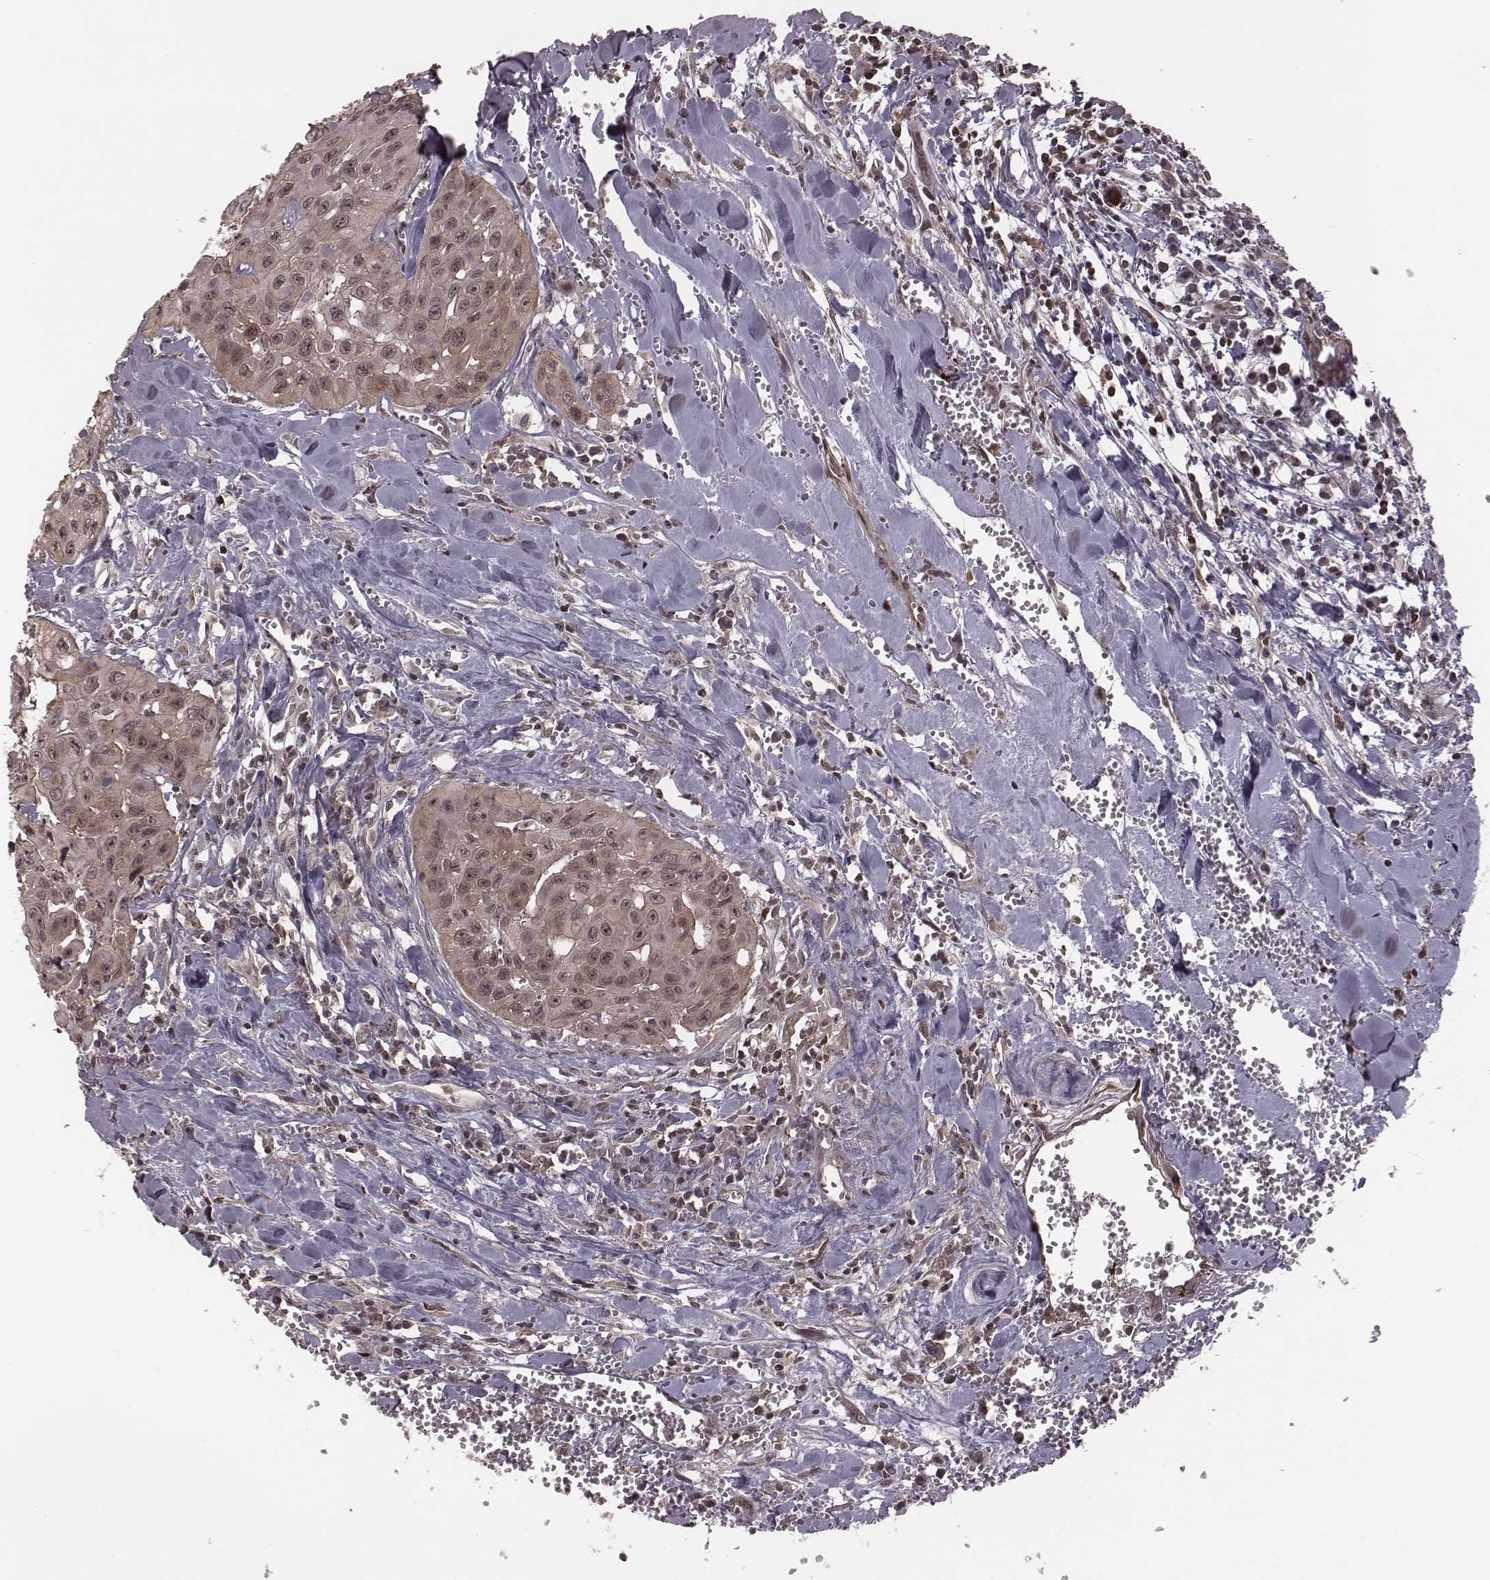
{"staining": {"intensity": "weak", "quantity": ">75%", "location": "cytoplasmic/membranous,nuclear"}, "tissue": "head and neck cancer", "cell_type": "Tumor cells", "image_type": "cancer", "snomed": [{"axis": "morphology", "description": "Adenocarcinoma, NOS"}, {"axis": "topography", "description": "Head-Neck"}], "caption": "Brown immunohistochemical staining in human head and neck cancer (adenocarcinoma) displays weak cytoplasmic/membranous and nuclear staining in approximately >75% of tumor cells. (DAB = brown stain, brightfield microscopy at high magnification).", "gene": "RPL3", "patient": {"sex": "male", "age": 73}}